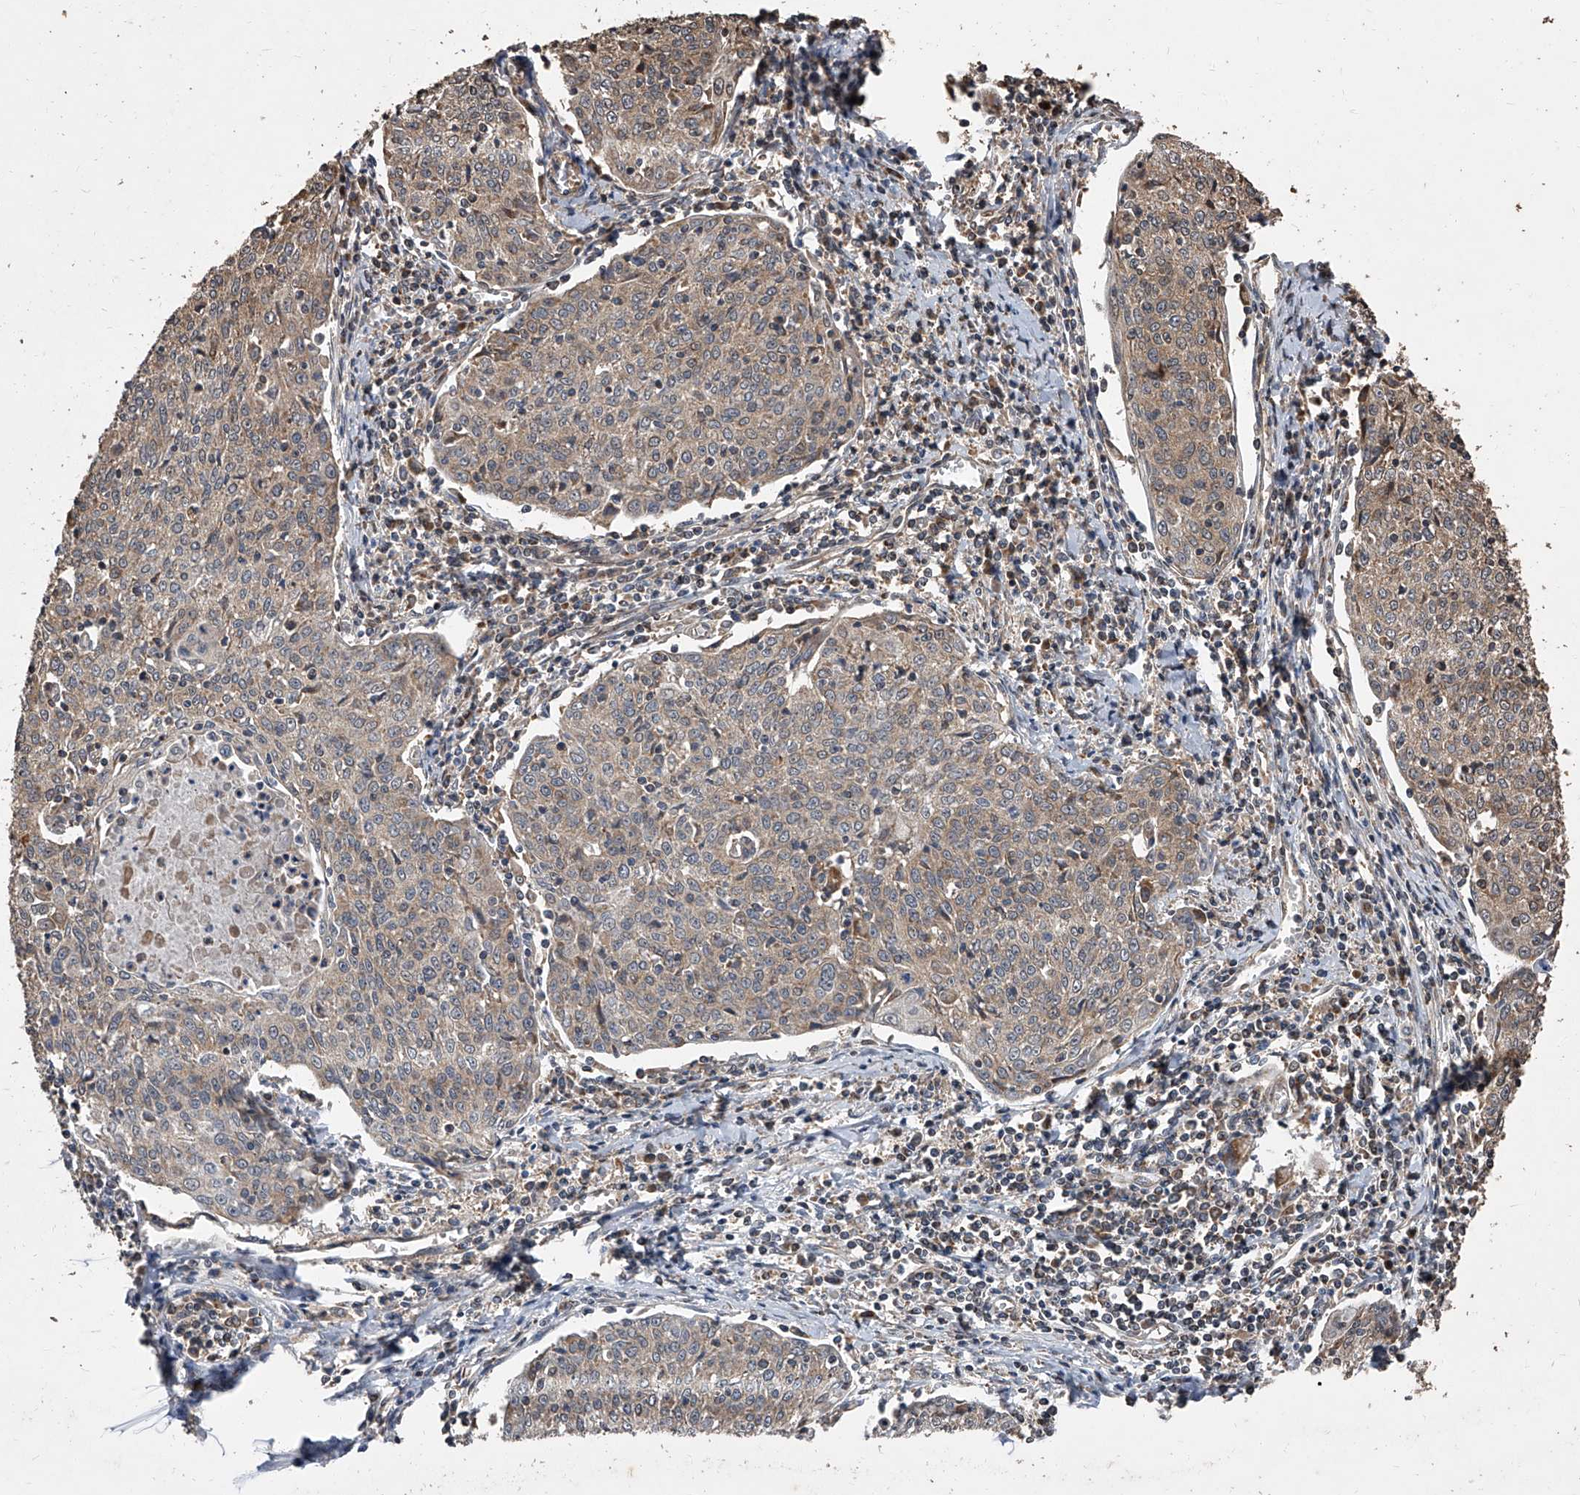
{"staining": {"intensity": "weak", "quantity": ">75%", "location": "cytoplasmic/membranous"}, "tissue": "cervical cancer", "cell_type": "Tumor cells", "image_type": "cancer", "snomed": [{"axis": "morphology", "description": "Squamous cell carcinoma, NOS"}, {"axis": "topography", "description": "Cervix"}], "caption": "Immunohistochemical staining of cervical cancer (squamous cell carcinoma) reveals weak cytoplasmic/membranous protein expression in approximately >75% of tumor cells. The protein of interest is stained brown, and the nuclei are stained in blue (DAB IHC with brightfield microscopy, high magnification).", "gene": "LTV1", "patient": {"sex": "female", "age": 48}}